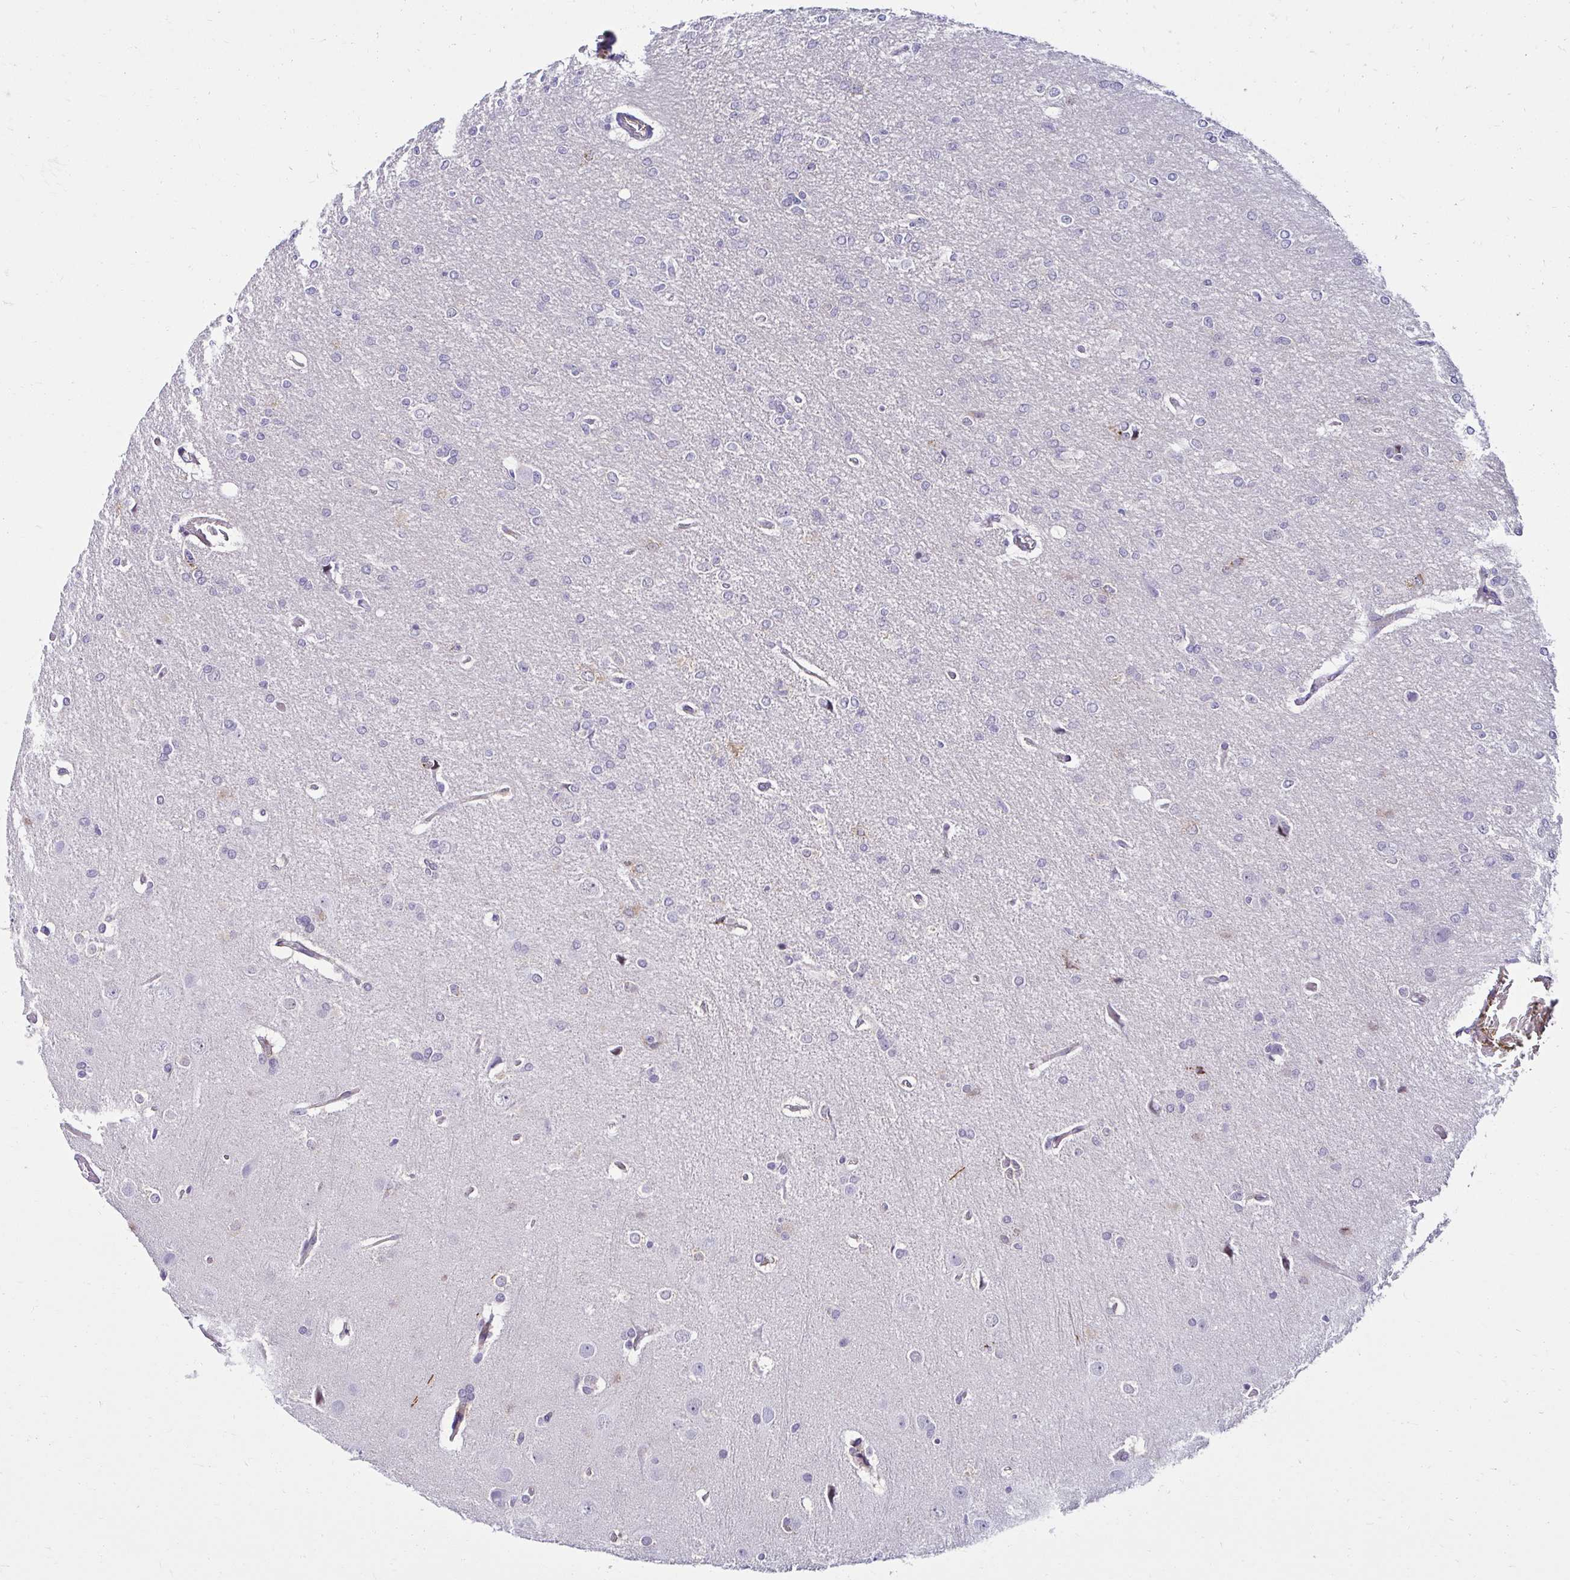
{"staining": {"intensity": "negative", "quantity": "none", "location": "none"}, "tissue": "glioma", "cell_type": "Tumor cells", "image_type": "cancer", "snomed": [{"axis": "morphology", "description": "Glioma, malignant, Low grade"}, {"axis": "topography", "description": "Brain"}], "caption": "High power microscopy photomicrograph of an immunohistochemistry (IHC) photomicrograph of glioma, revealing no significant expression in tumor cells.", "gene": "ANKRD62", "patient": {"sex": "male", "age": 26}}